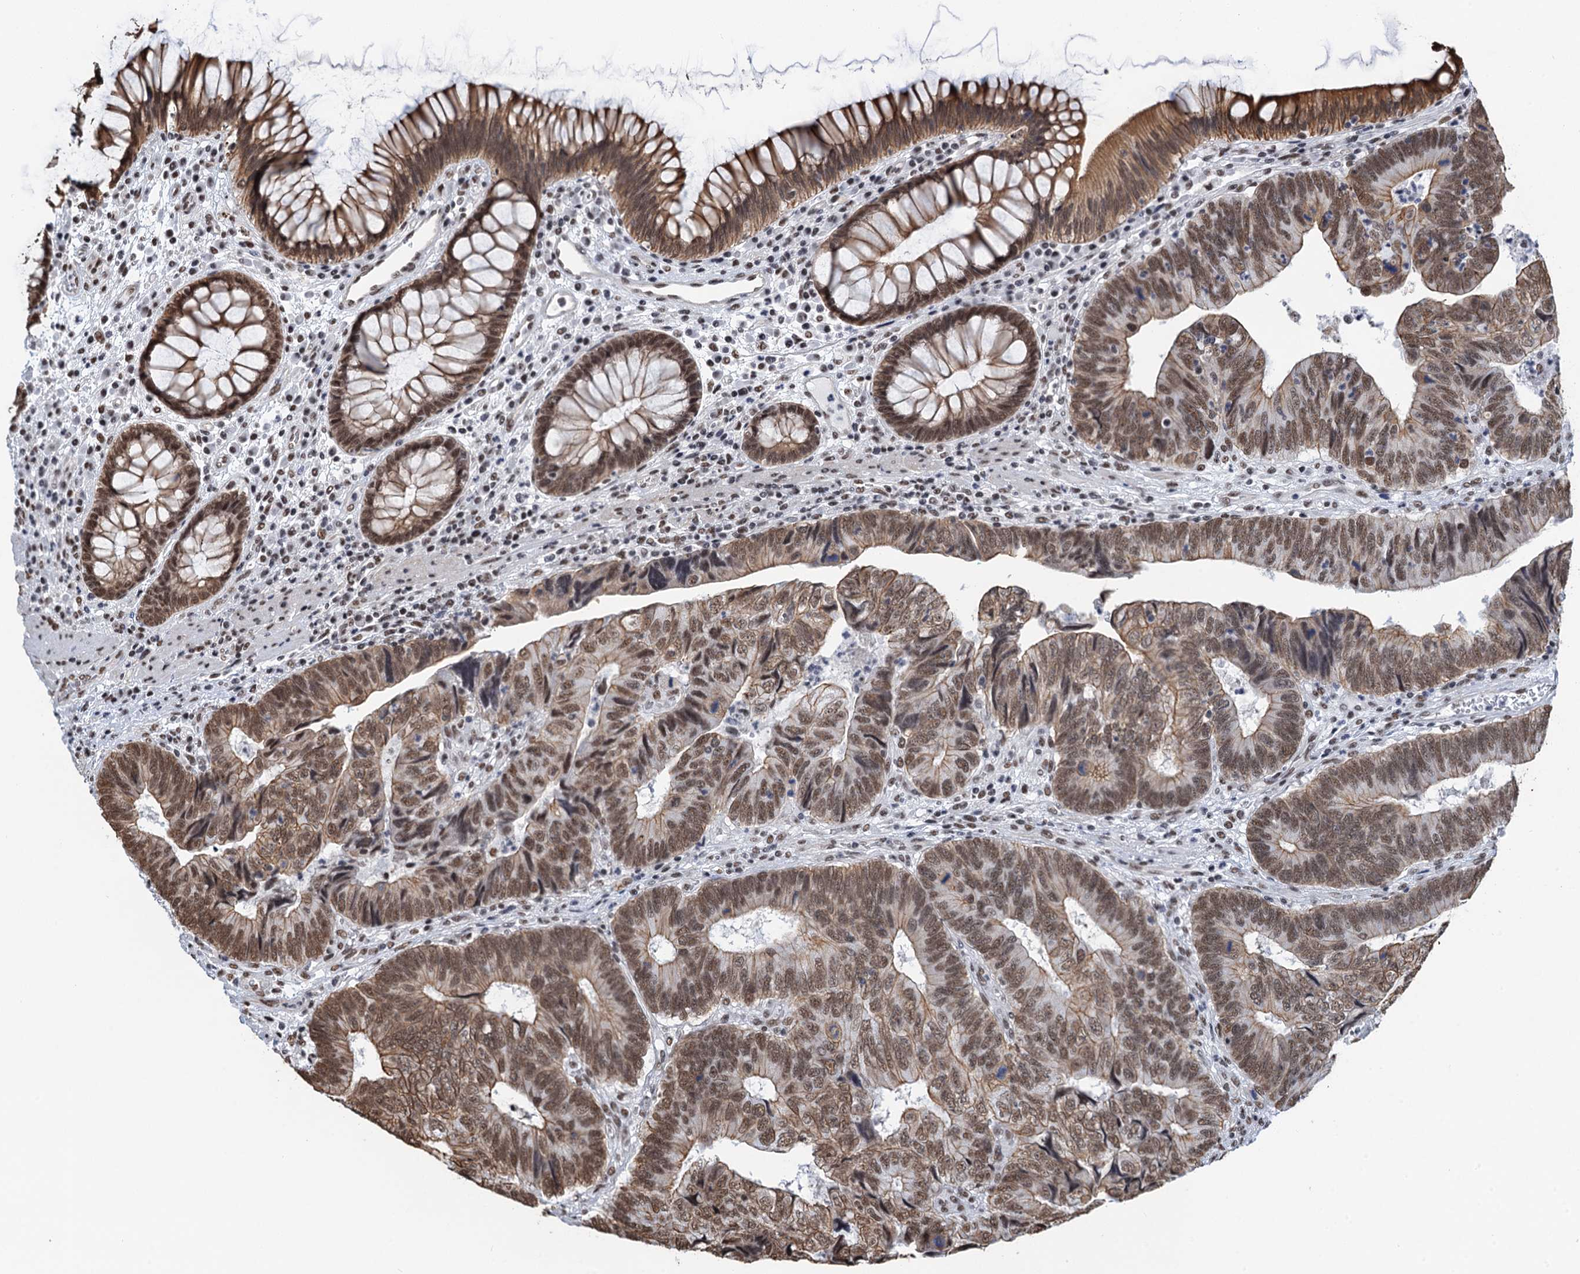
{"staining": {"intensity": "moderate", "quantity": ">75%", "location": "cytoplasmic/membranous,nuclear"}, "tissue": "colorectal cancer", "cell_type": "Tumor cells", "image_type": "cancer", "snomed": [{"axis": "morphology", "description": "Adenocarcinoma, NOS"}, {"axis": "topography", "description": "Colon"}], "caption": "Human colorectal adenocarcinoma stained with a brown dye demonstrates moderate cytoplasmic/membranous and nuclear positive staining in about >75% of tumor cells.", "gene": "ZNF609", "patient": {"sex": "female", "age": 67}}